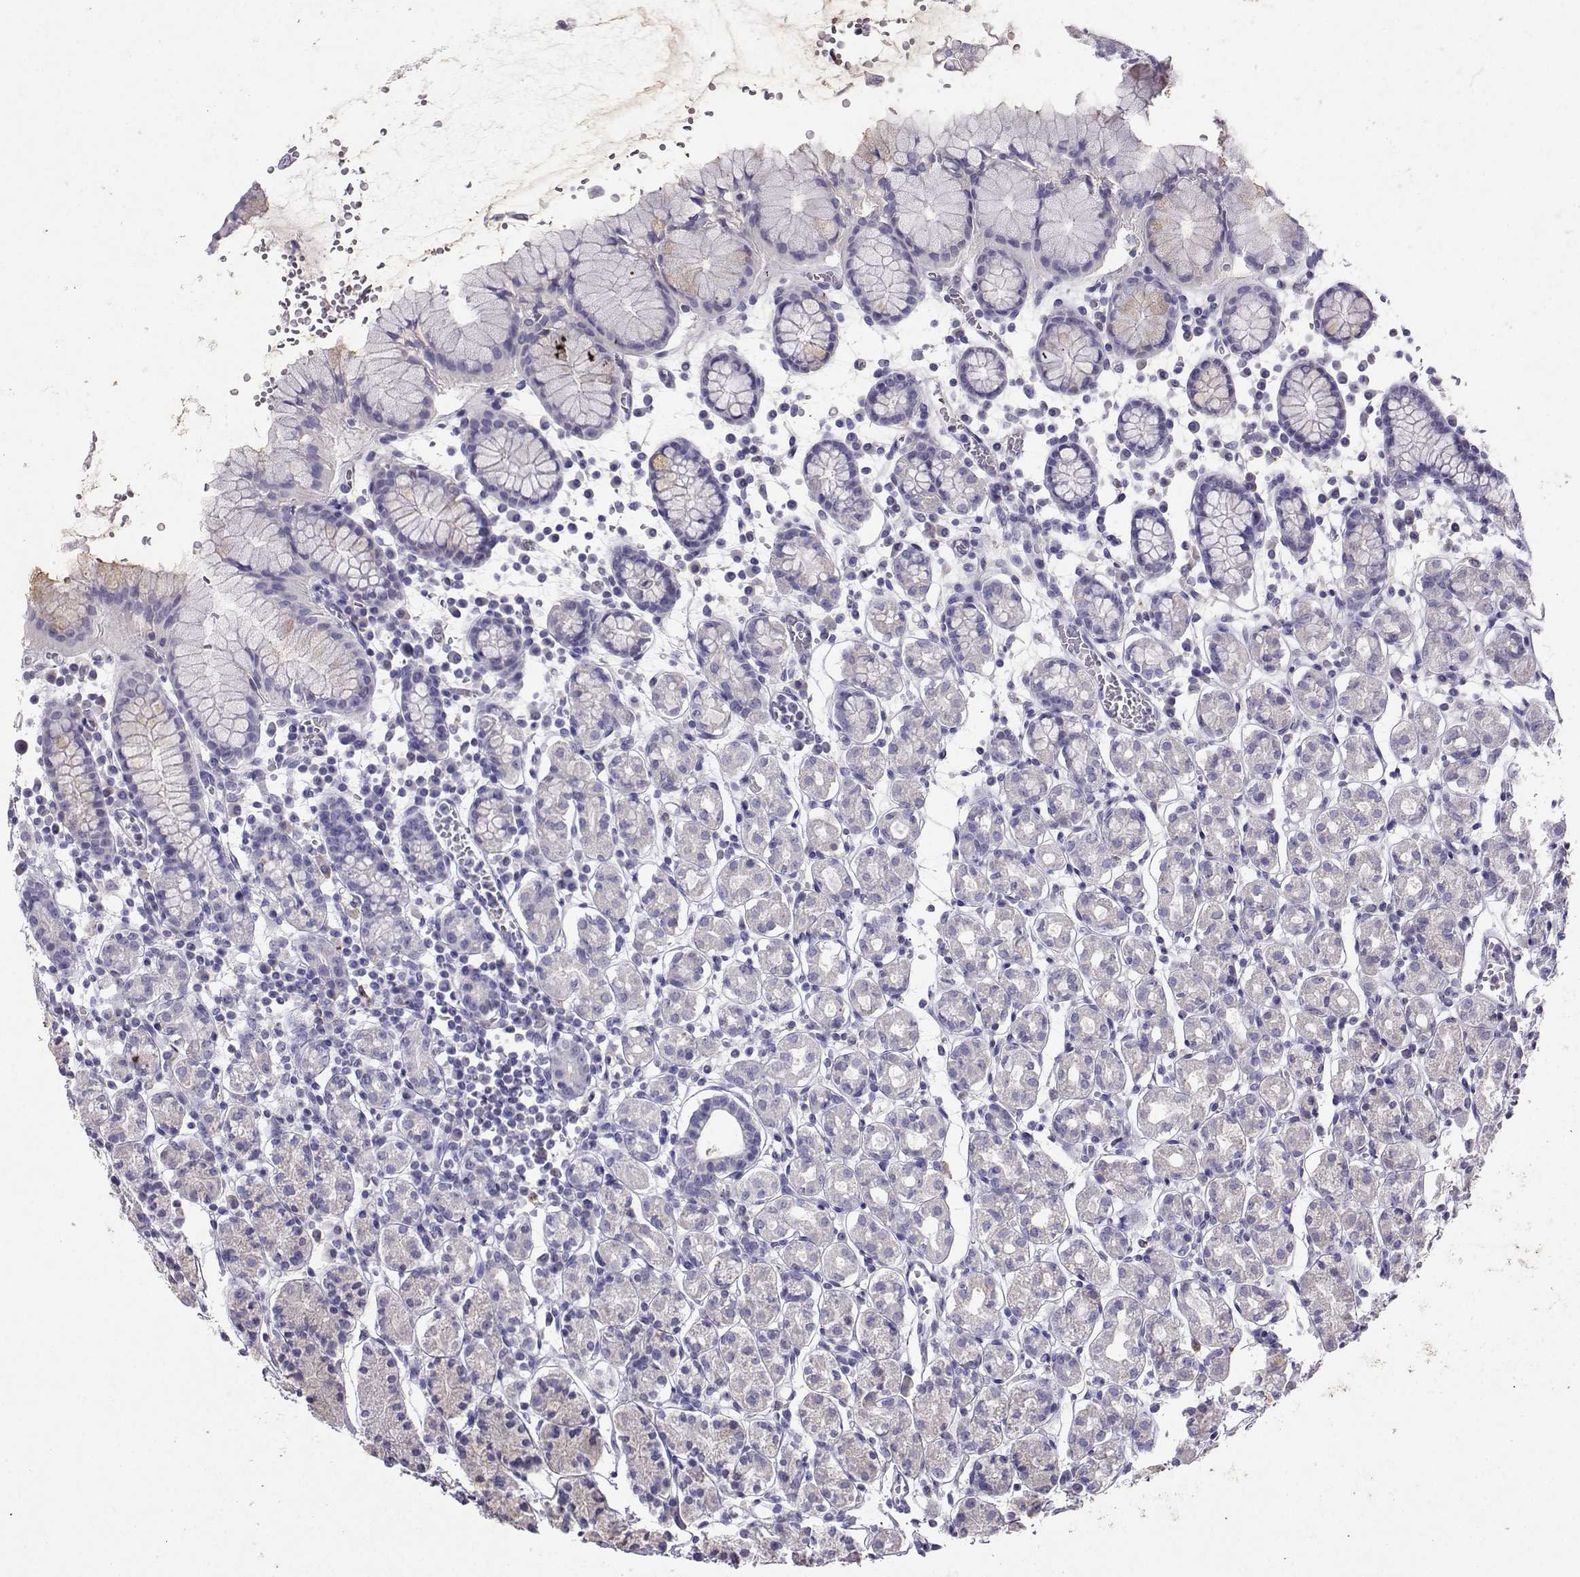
{"staining": {"intensity": "negative", "quantity": "none", "location": "none"}, "tissue": "stomach", "cell_type": "Glandular cells", "image_type": "normal", "snomed": [{"axis": "morphology", "description": "Normal tissue, NOS"}, {"axis": "topography", "description": "Stomach, upper"}, {"axis": "topography", "description": "Stomach"}], "caption": "This is an immunohistochemistry (IHC) micrograph of unremarkable human stomach. There is no expression in glandular cells.", "gene": "GRIK4", "patient": {"sex": "male", "age": 62}}